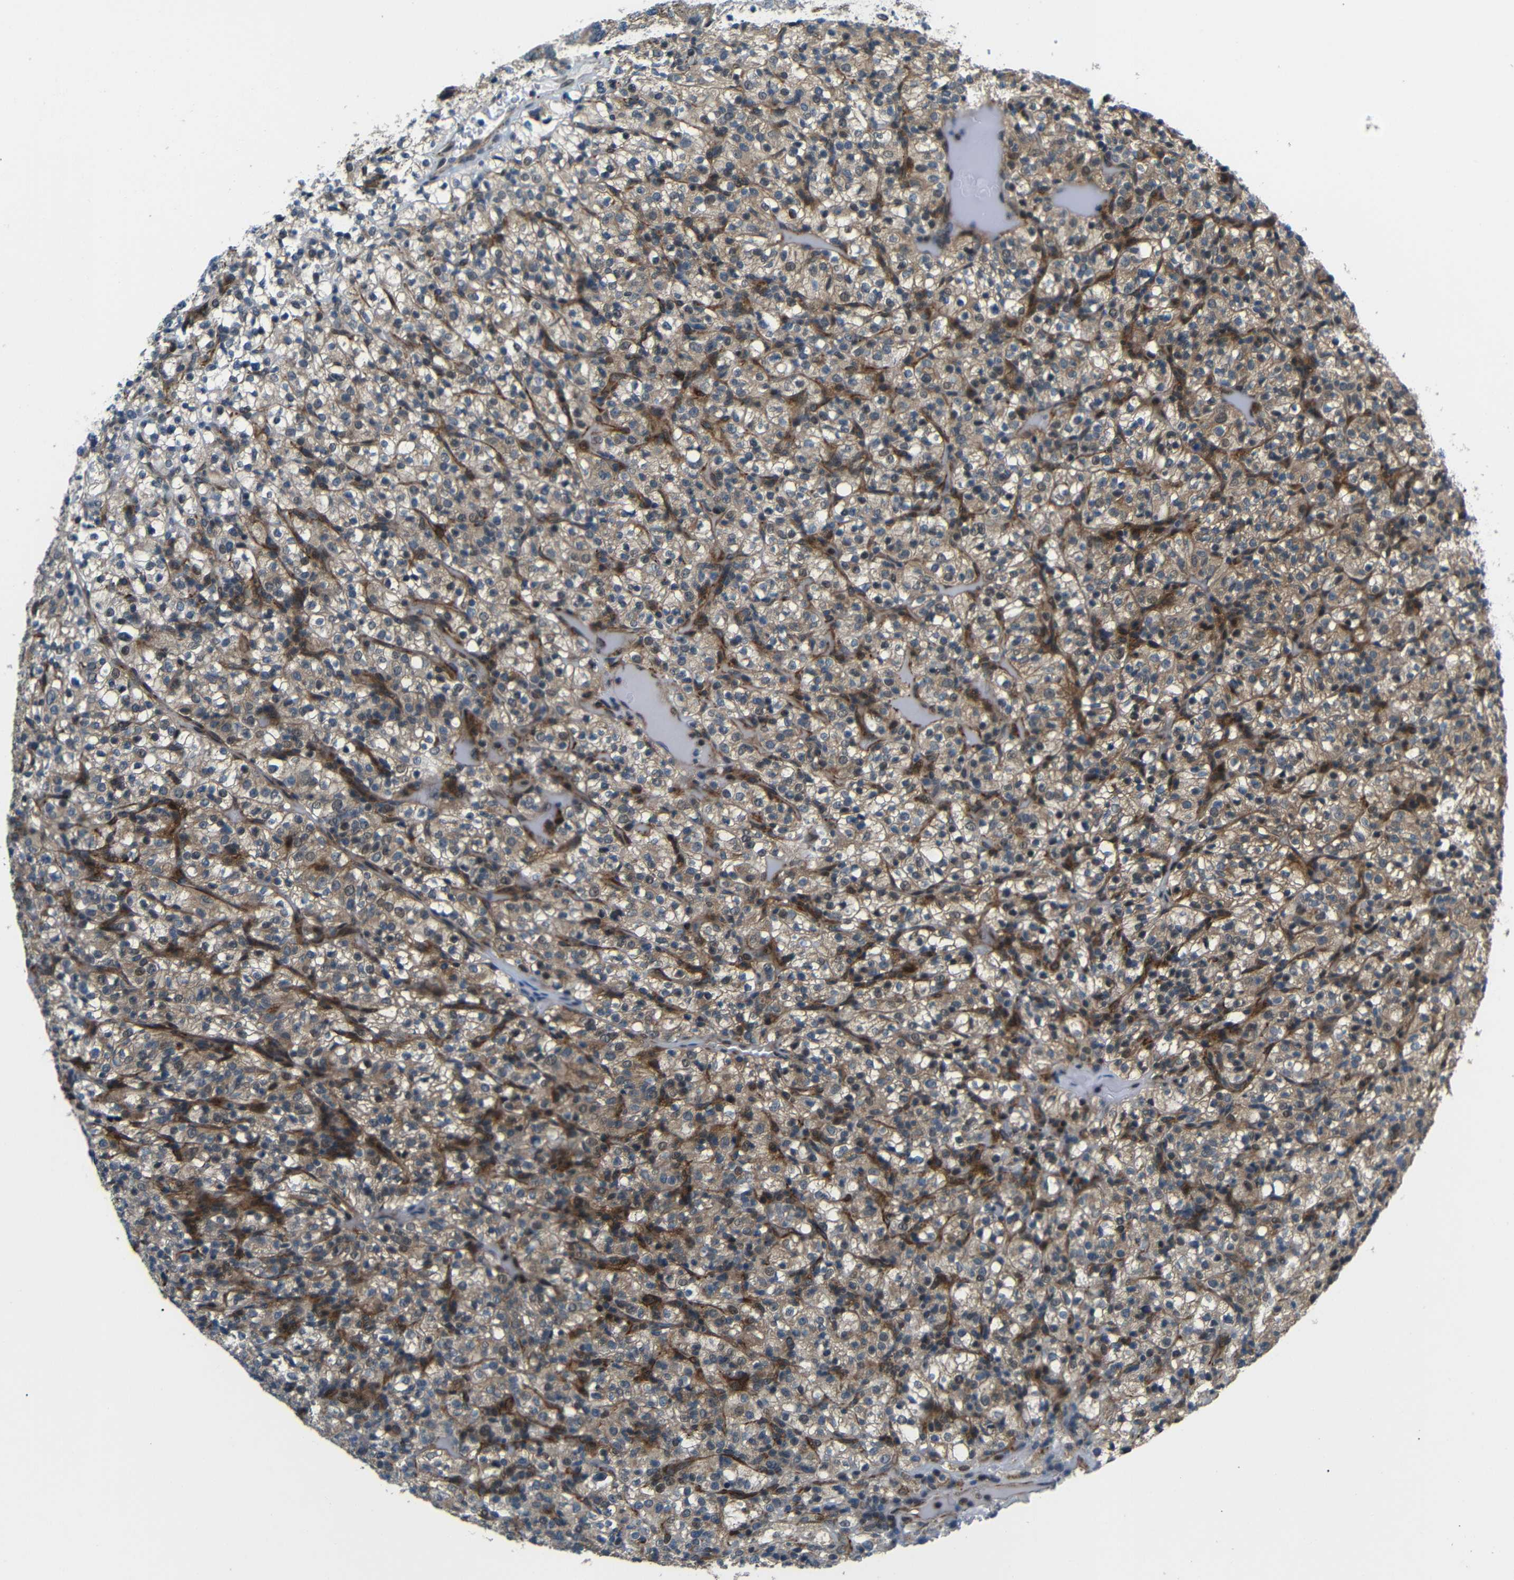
{"staining": {"intensity": "moderate", "quantity": ">75%", "location": "cytoplasmic/membranous"}, "tissue": "renal cancer", "cell_type": "Tumor cells", "image_type": "cancer", "snomed": [{"axis": "morphology", "description": "Normal tissue, NOS"}, {"axis": "morphology", "description": "Adenocarcinoma, NOS"}, {"axis": "topography", "description": "Kidney"}], "caption": "Human renal cancer stained with a brown dye shows moderate cytoplasmic/membranous positive expression in about >75% of tumor cells.", "gene": "SYDE1", "patient": {"sex": "female", "age": 72}}